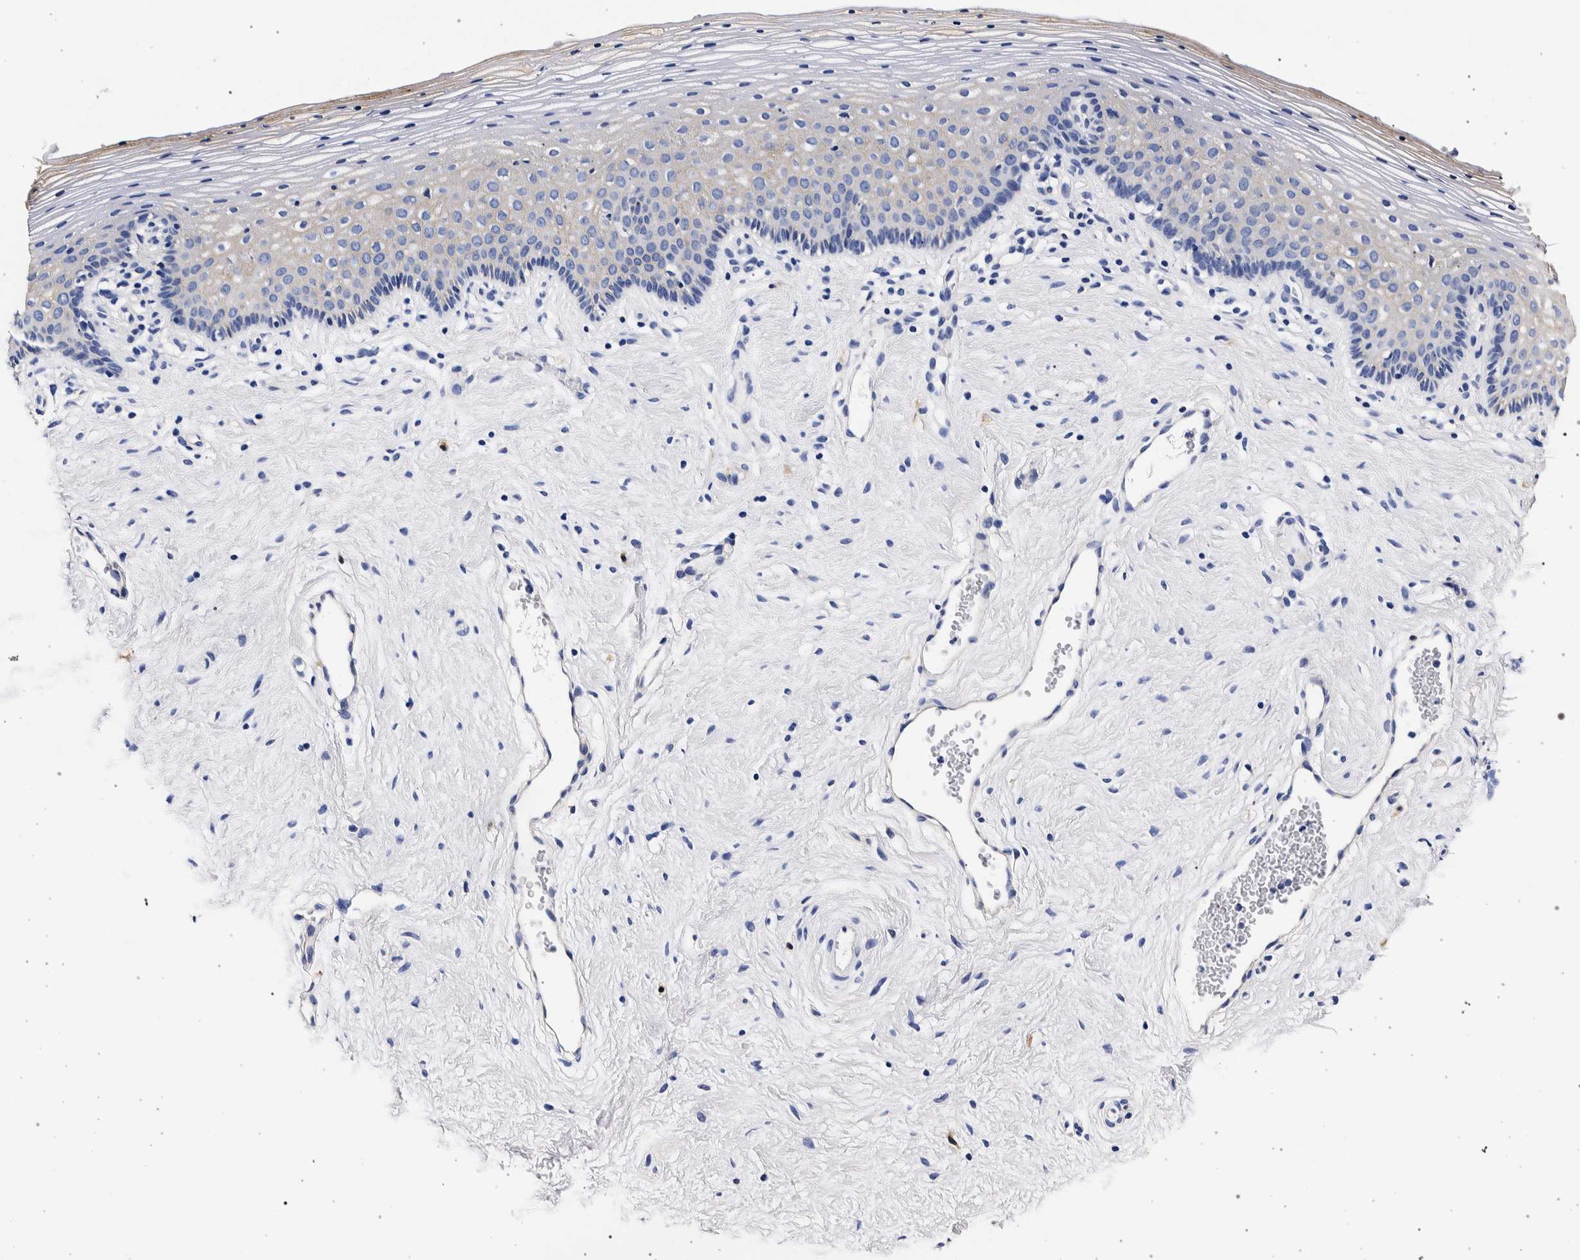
{"staining": {"intensity": "moderate", "quantity": "25%-75%", "location": "cytoplasmic/membranous"}, "tissue": "vagina", "cell_type": "Squamous epithelial cells", "image_type": "normal", "snomed": [{"axis": "morphology", "description": "Normal tissue, NOS"}, {"axis": "topography", "description": "Vagina"}], "caption": "Immunohistochemical staining of normal human vagina shows medium levels of moderate cytoplasmic/membranous staining in about 25%-75% of squamous epithelial cells.", "gene": "NIBAN2", "patient": {"sex": "female", "age": 32}}